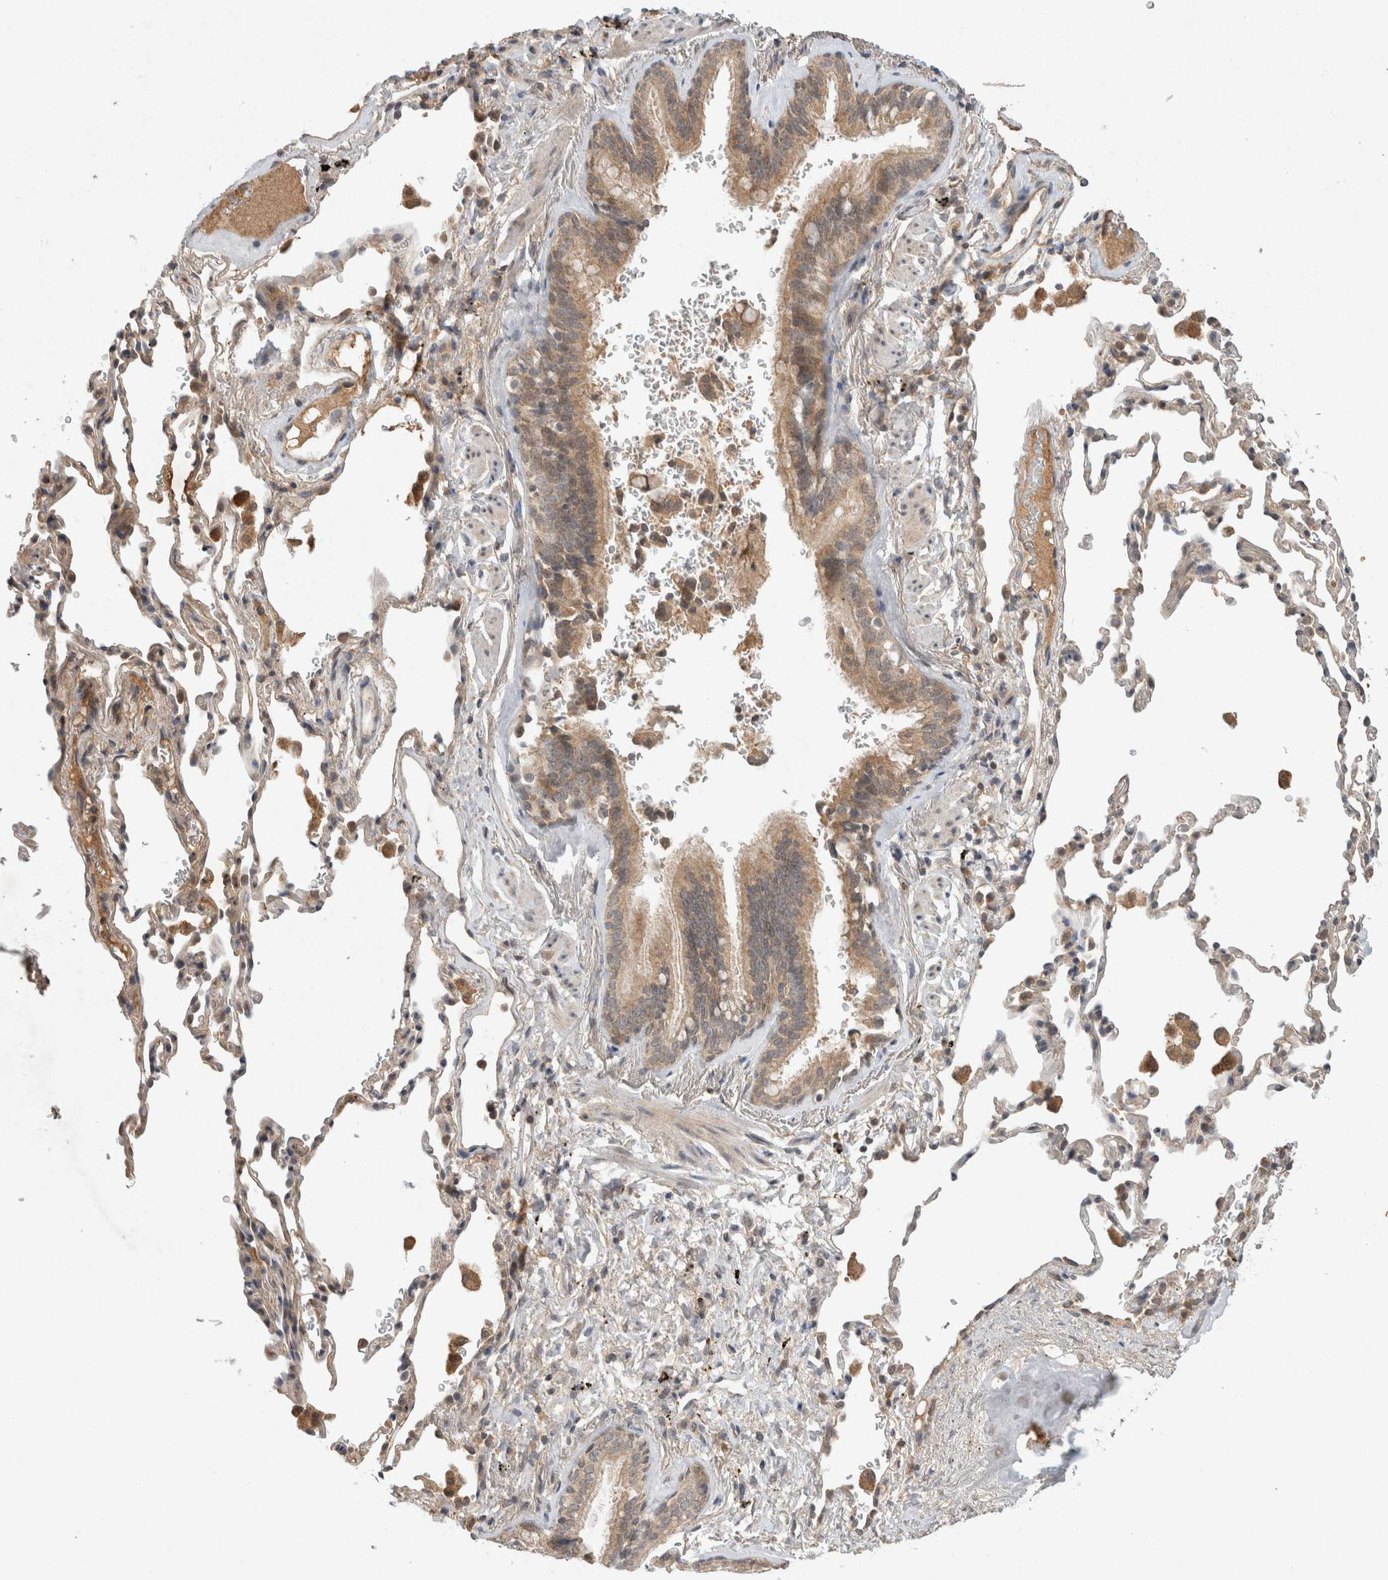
{"staining": {"intensity": "moderate", "quantity": ">75%", "location": "cytoplasmic/membranous"}, "tissue": "bronchus", "cell_type": "Respiratory epithelial cells", "image_type": "normal", "snomed": [{"axis": "morphology", "description": "Normal tissue, NOS"}, {"axis": "morphology", "description": "Inflammation, NOS"}, {"axis": "topography", "description": "Bronchus"}], "caption": "Bronchus stained with DAB immunohistochemistry (IHC) displays medium levels of moderate cytoplasmic/membranous staining in approximately >75% of respiratory epithelial cells. The staining was performed using DAB, with brown indicating positive protein expression. Nuclei are stained blue with hematoxylin.", "gene": "LOXL2", "patient": {"sex": "male", "age": 69}}